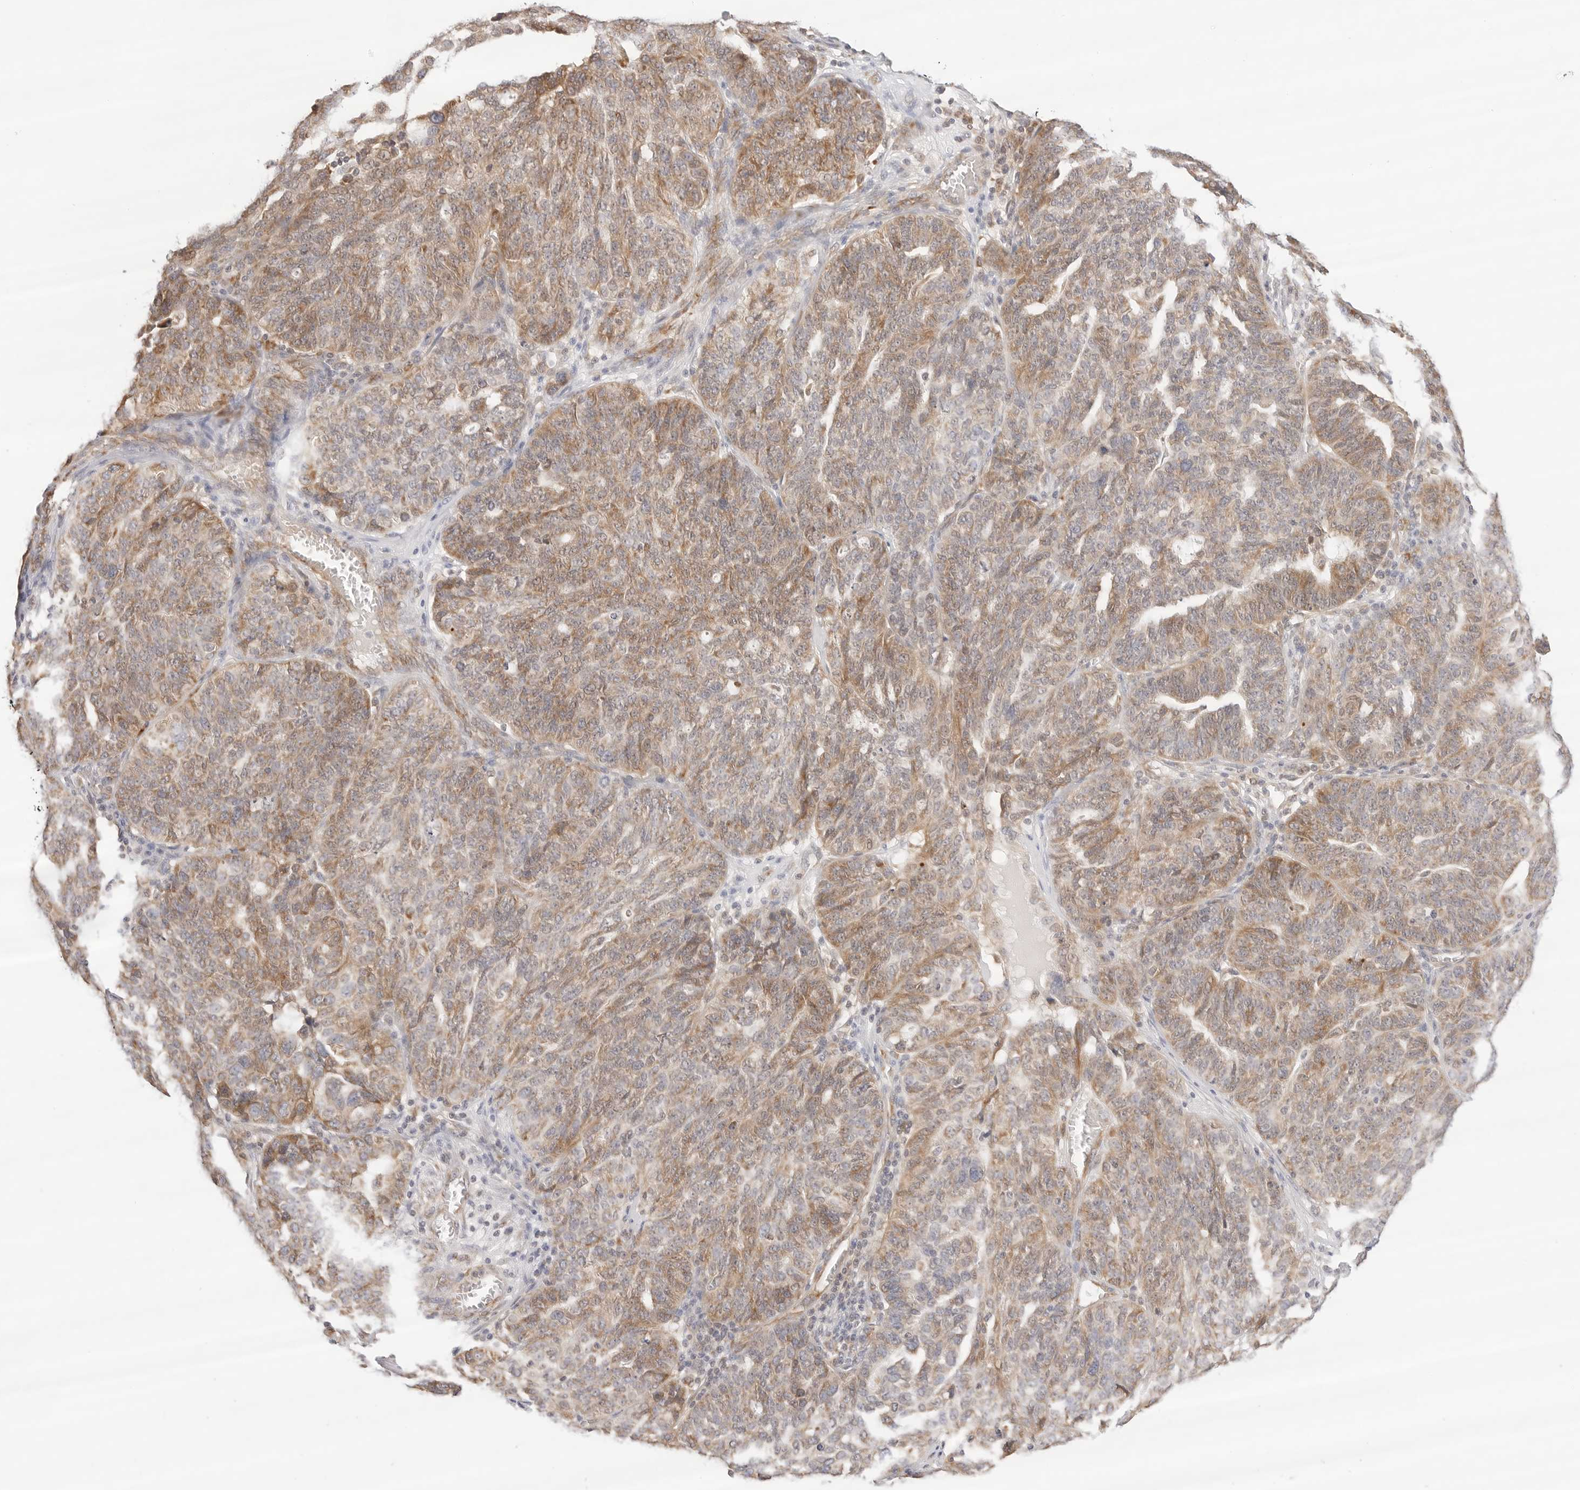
{"staining": {"intensity": "moderate", "quantity": "25%-75%", "location": "cytoplasmic/membranous"}, "tissue": "ovarian cancer", "cell_type": "Tumor cells", "image_type": "cancer", "snomed": [{"axis": "morphology", "description": "Cystadenocarcinoma, serous, NOS"}, {"axis": "topography", "description": "Ovary"}], "caption": "A brown stain highlights moderate cytoplasmic/membranous expression of a protein in ovarian cancer tumor cells.", "gene": "ERO1B", "patient": {"sex": "female", "age": 59}}